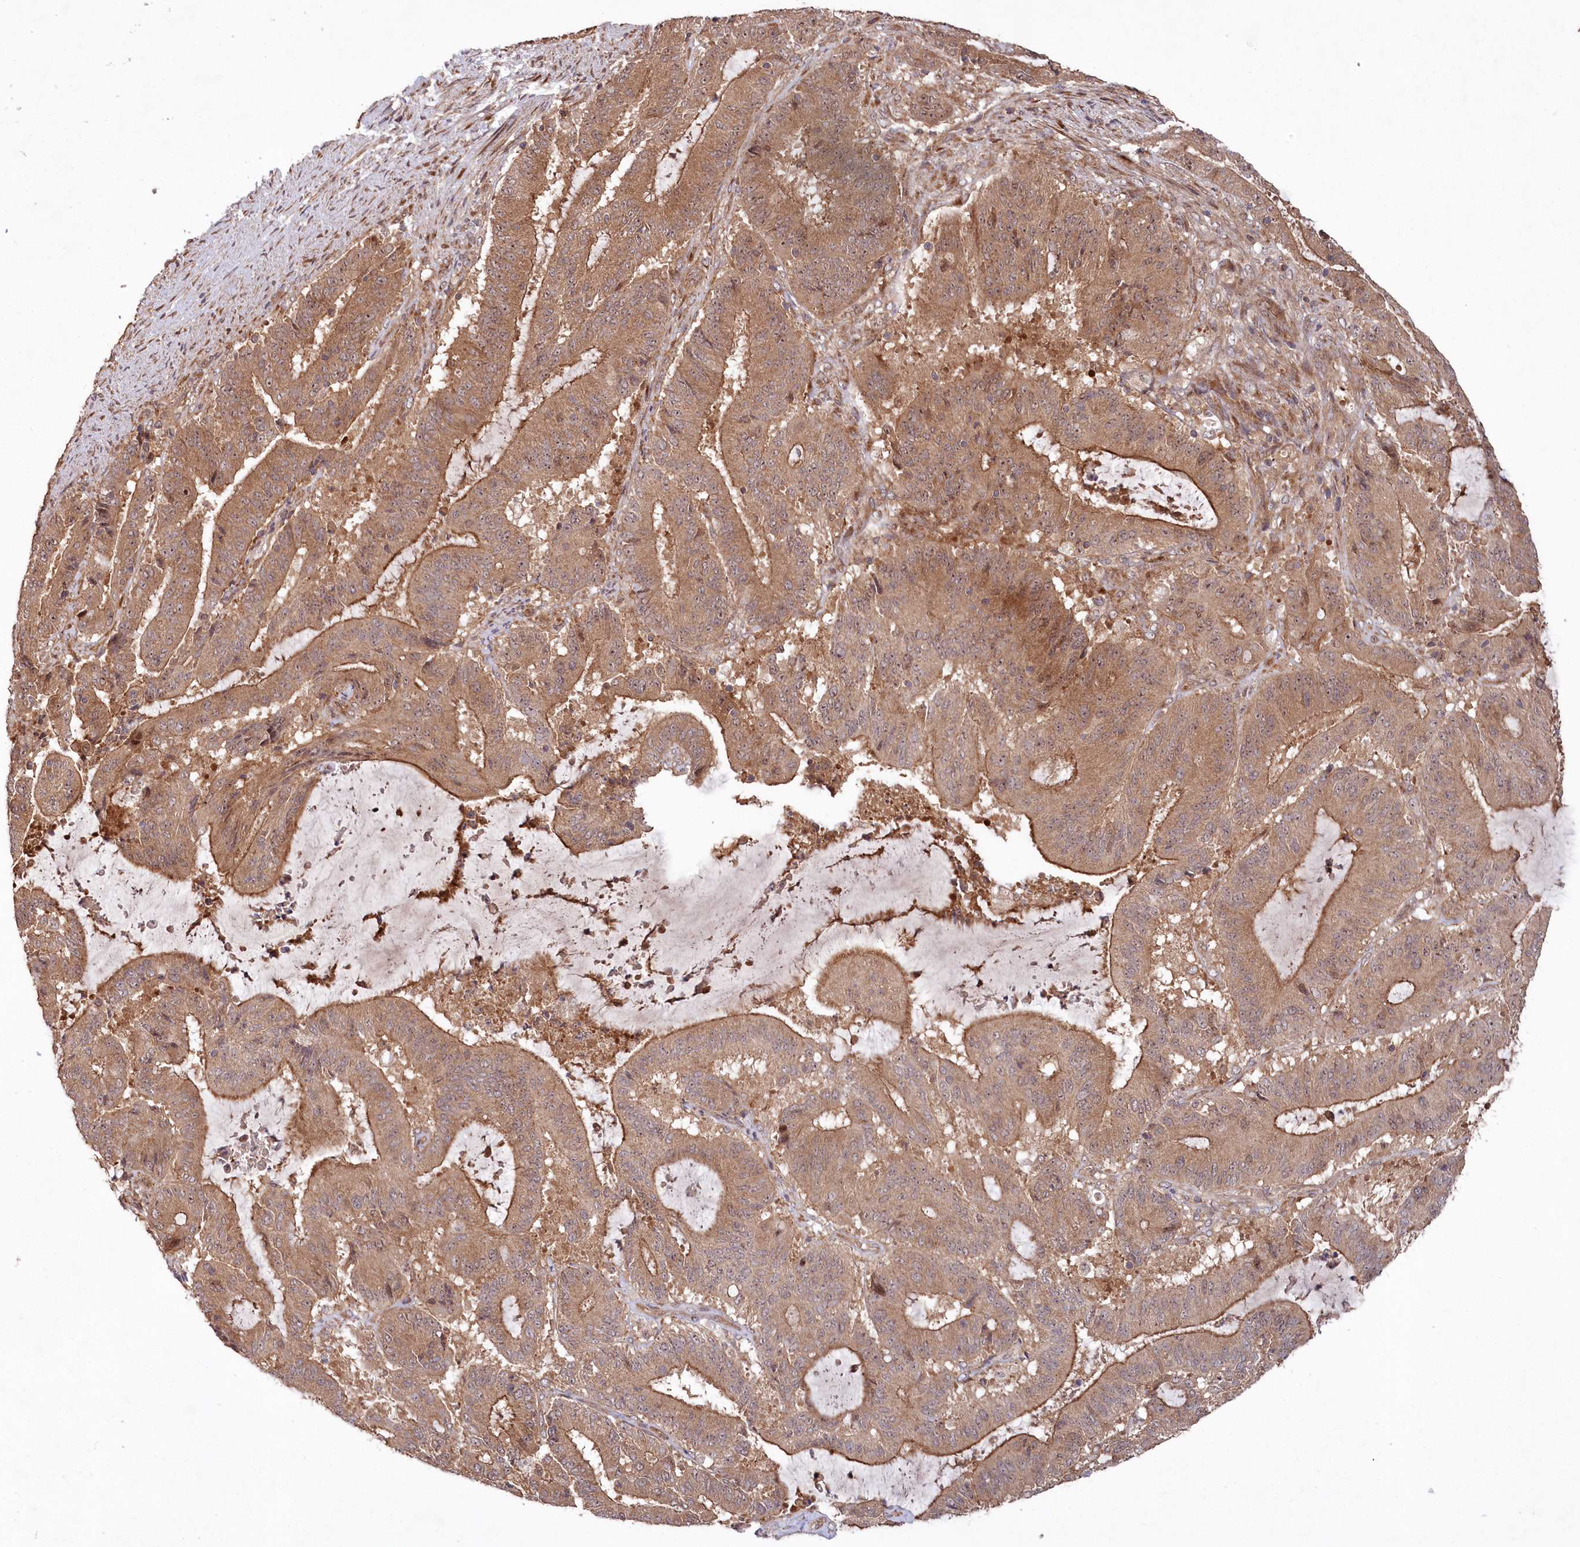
{"staining": {"intensity": "moderate", "quantity": ">75%", "location": "cytoplasmic/membranous,nuclear"}, "tissue": "liver cancer", "cell_type": "Tumor cells", "image_type": "cancer", "snomed": [{"axis": "morphology", "description": "Normal tissue, NOS"}, {"axis": "morphology", "description": "Cholangiocarcinoma"}, {"axis": "topography", "description": "Liver"}, {"axis": "topography", "description": "Peripheral nerve tissue"}], "caption": "Immunohistochemical staining of liver cholangiocarcinoma demonstrates moderate cytoplasmic/membranous and nuclear protein staining in about >75% of tumor cells.", "gene": "TBCA", "patient": {"sex": "female", "age": 73}}